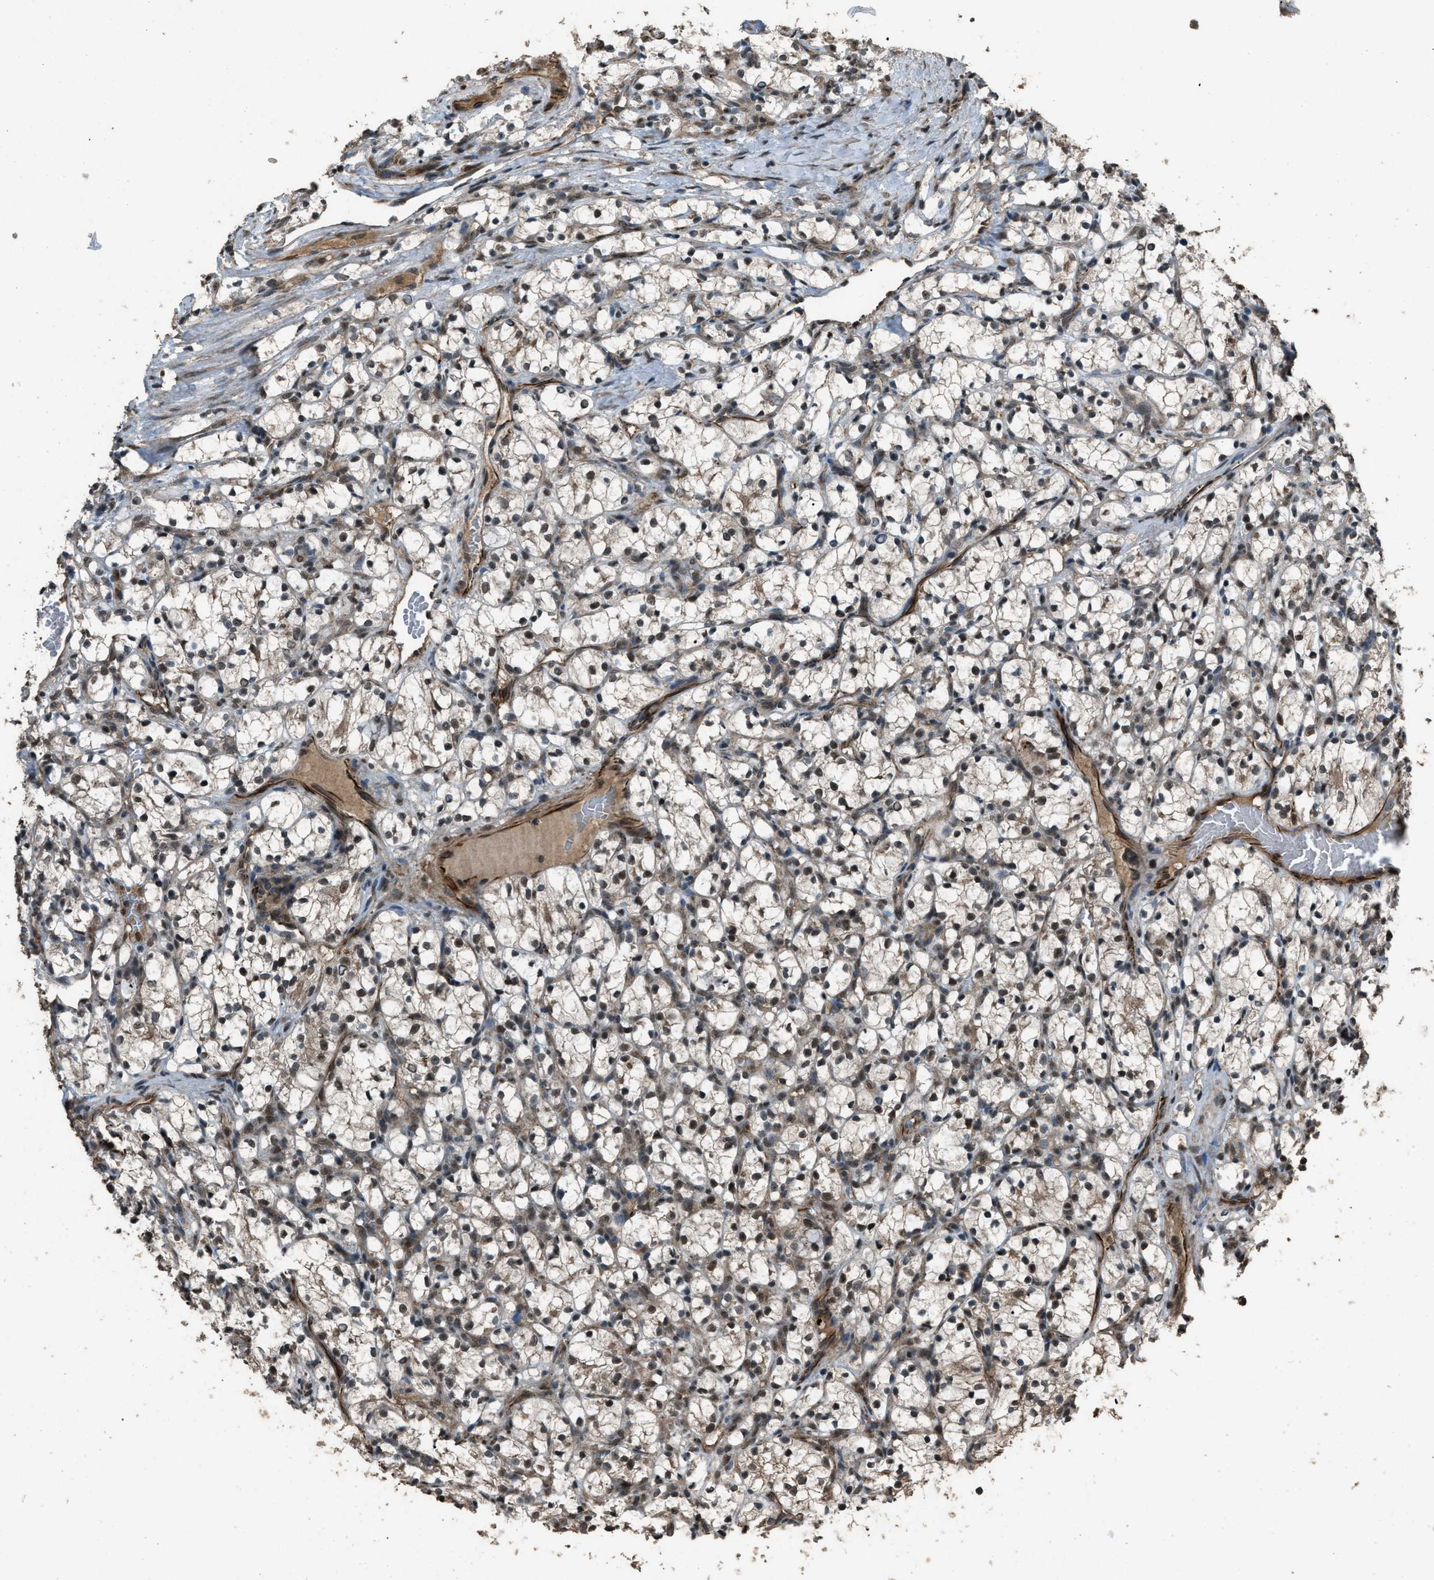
{"staining": {"intensity": "moderate", "quantity": ">75%", "location": "nuclear"}, "tissue": "renal cancer", "cell_type": "Tumor cells", "image_type": "cancer", "snomed": [{"axis": "morphology", "description": "Adenocarcinoma, NOS"}, {"axis": "topography", "description": "Kidney"}], "caption": "Immunohistochemical staining of human renal cancer (adenocarcinoma) shows moderate nuclear protein positivity in approximately >75% of tumor cells. Using DAB (brown) and hematoxylin (blue) stains, captured at high magnification using brightfield microscopy.", "gene": "SERTAD2", "patient": {"sex": "female", "age": 69}}